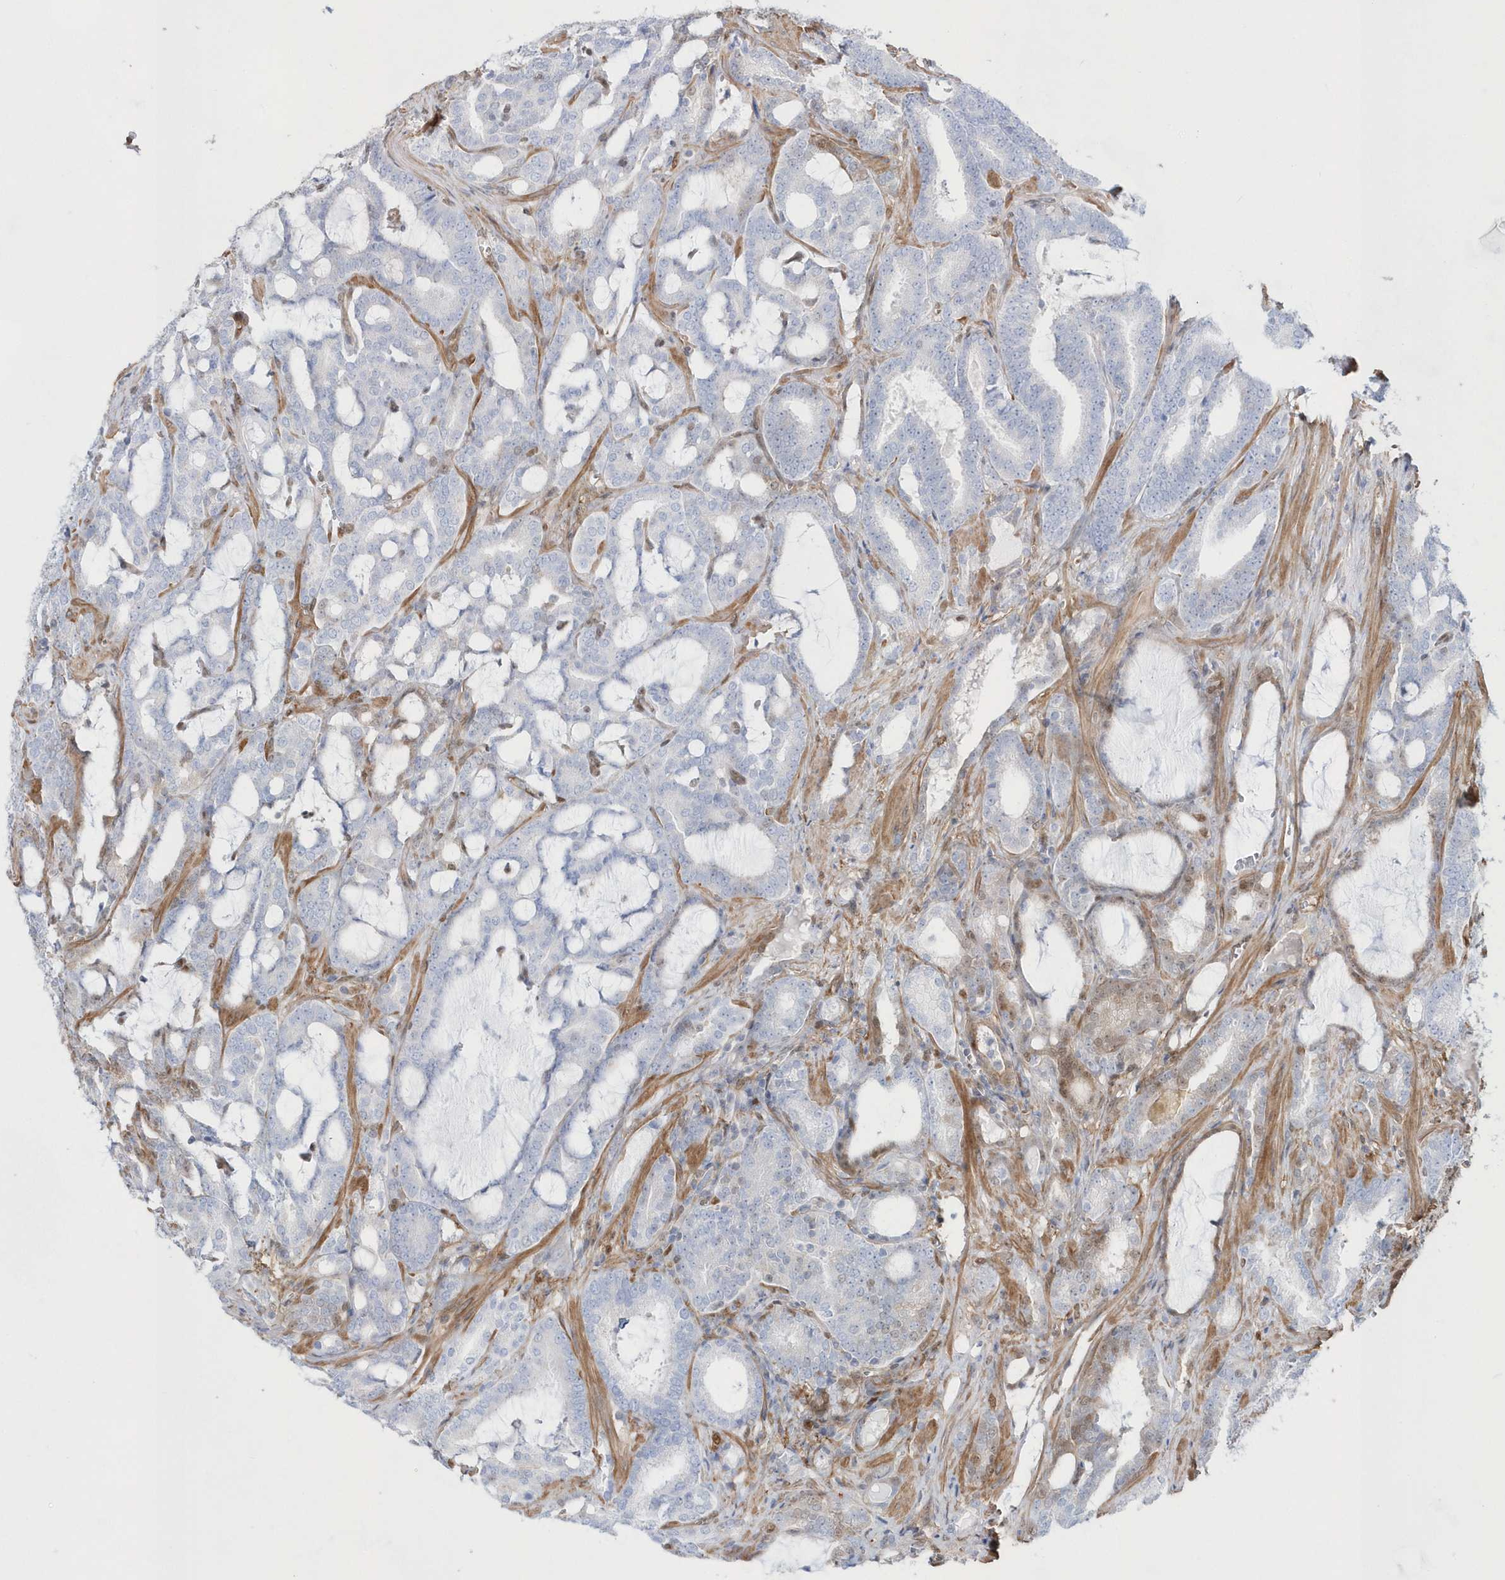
{"staining": {"intensity": "negative", "quantity": "none", "location": "none"}, "tissue": "prostate cancer", "cell_type": "Tumor cells", "image_type": "cancer", "snomed": [{"axis": "morphology", "description": "Adenocarcinoma, High grade"}, {"axis": "topography", "description": "Prostate and seminal vesicle, NOS"}], "caption": "Tumor cells are negative for brown protein staining in high-grade adenocarcinoma (prostate).", "gene": "BDH2", "patient": {"sex": "male", "age": 67}}